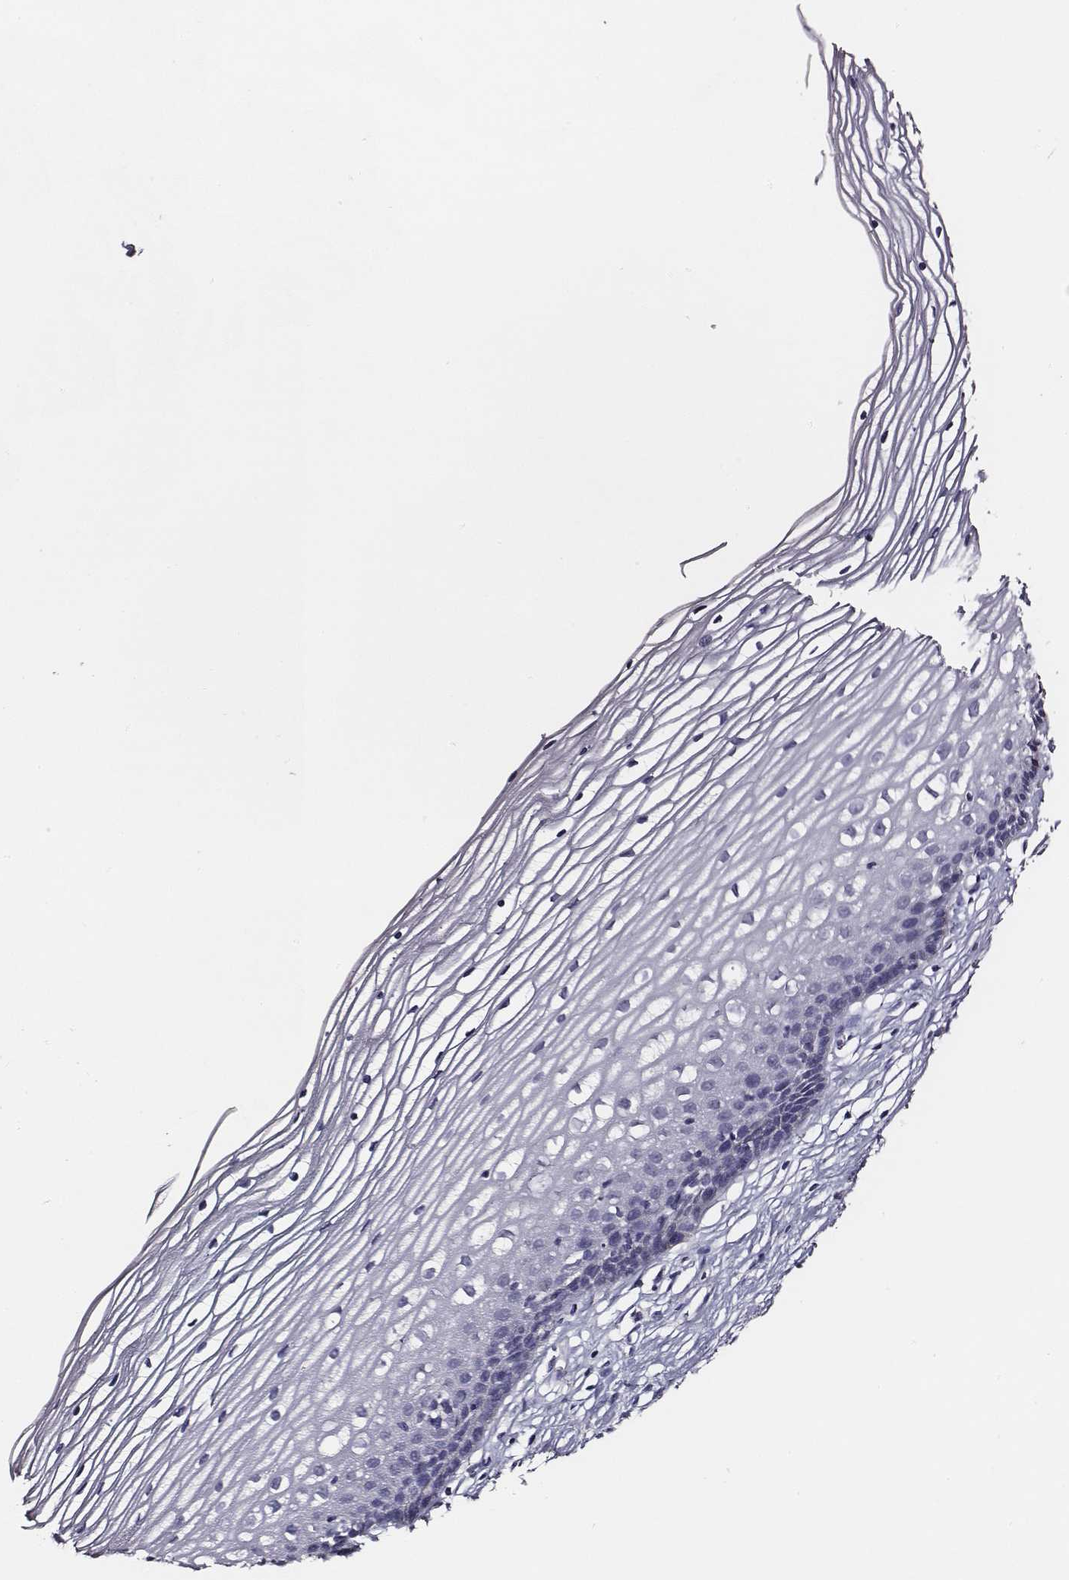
{"staining": {"intensity": "negative", "quantity": "none", "location": "none"}, "tissue": "cervix", "cell_type": "Glandular cells", "image_type": "normal", "snomed": [{"axis": "morphology", "description": "Normal tissue, NOS"}, {"axis": "topography", "description": "Cervix"}], "caption": "Immunohistochemical staining of normal cervix reveals no significant expression in glandular cells.", "gene": "AADAT", "patient": {"sex": "female", "age": 40}}